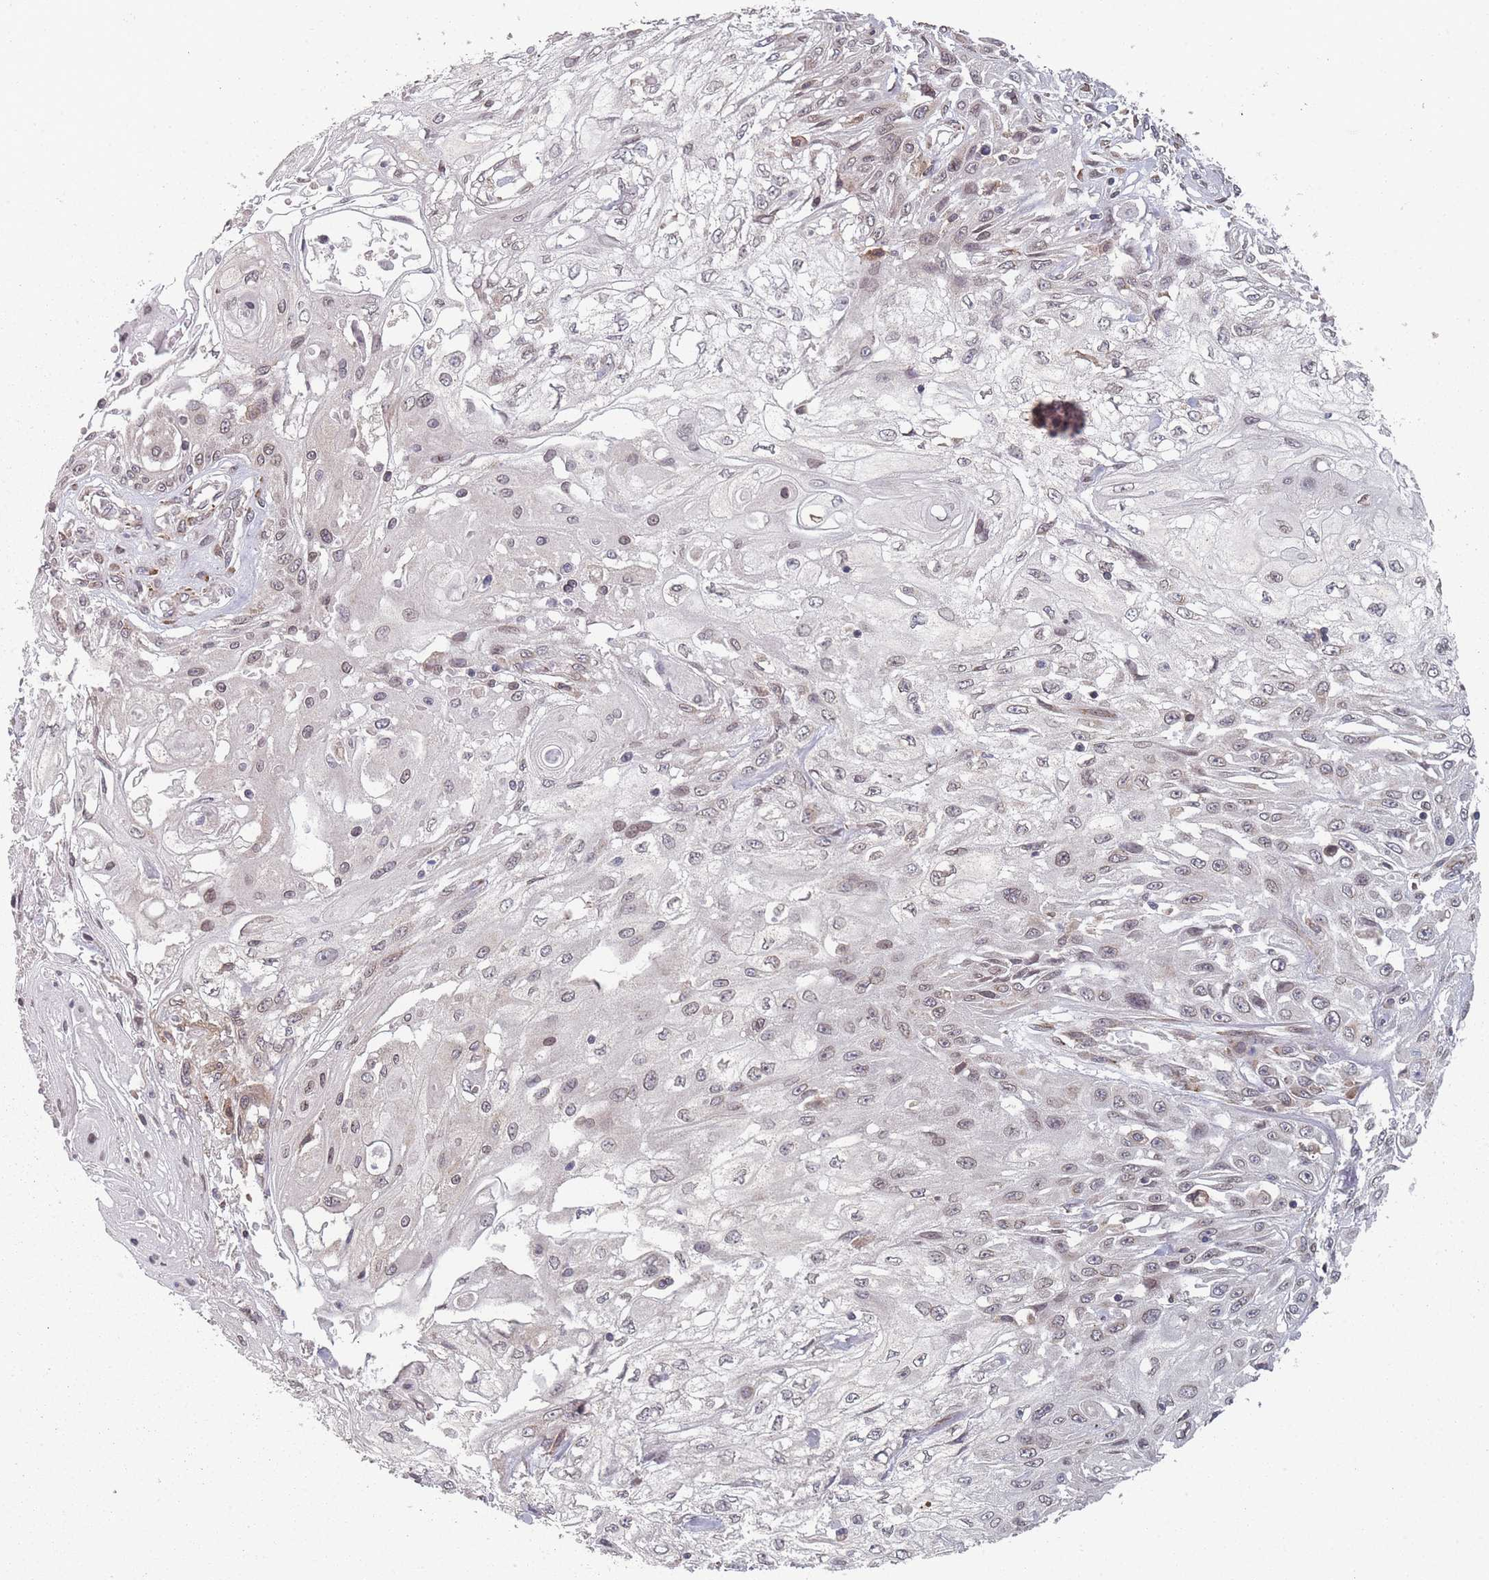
{"staining": {"intensity": "weak", "quantity": "<25%", "location": "nuclear"}, "tissue": "skin cancer", "cell_type": "Tumor cells", "image_type": "cancer", "snomed": [{"axis": "morphology", "description": "Squamous cell carcinoma, NOS"}, {"axis": "morphology", "description": "Squamous cell carcinoma, metastatic, NOS"}, {"axis": "topography", "description": "Skin"}, {"axis": "topography", "description": "Lymph node"}], "caption": "Protein analysis of skin metastatic squamous cell carcinoma exhibits no significant expression in tumor cells.", "gene": "TBC1D25", "patient": {"sex": "male", "age": 75}}